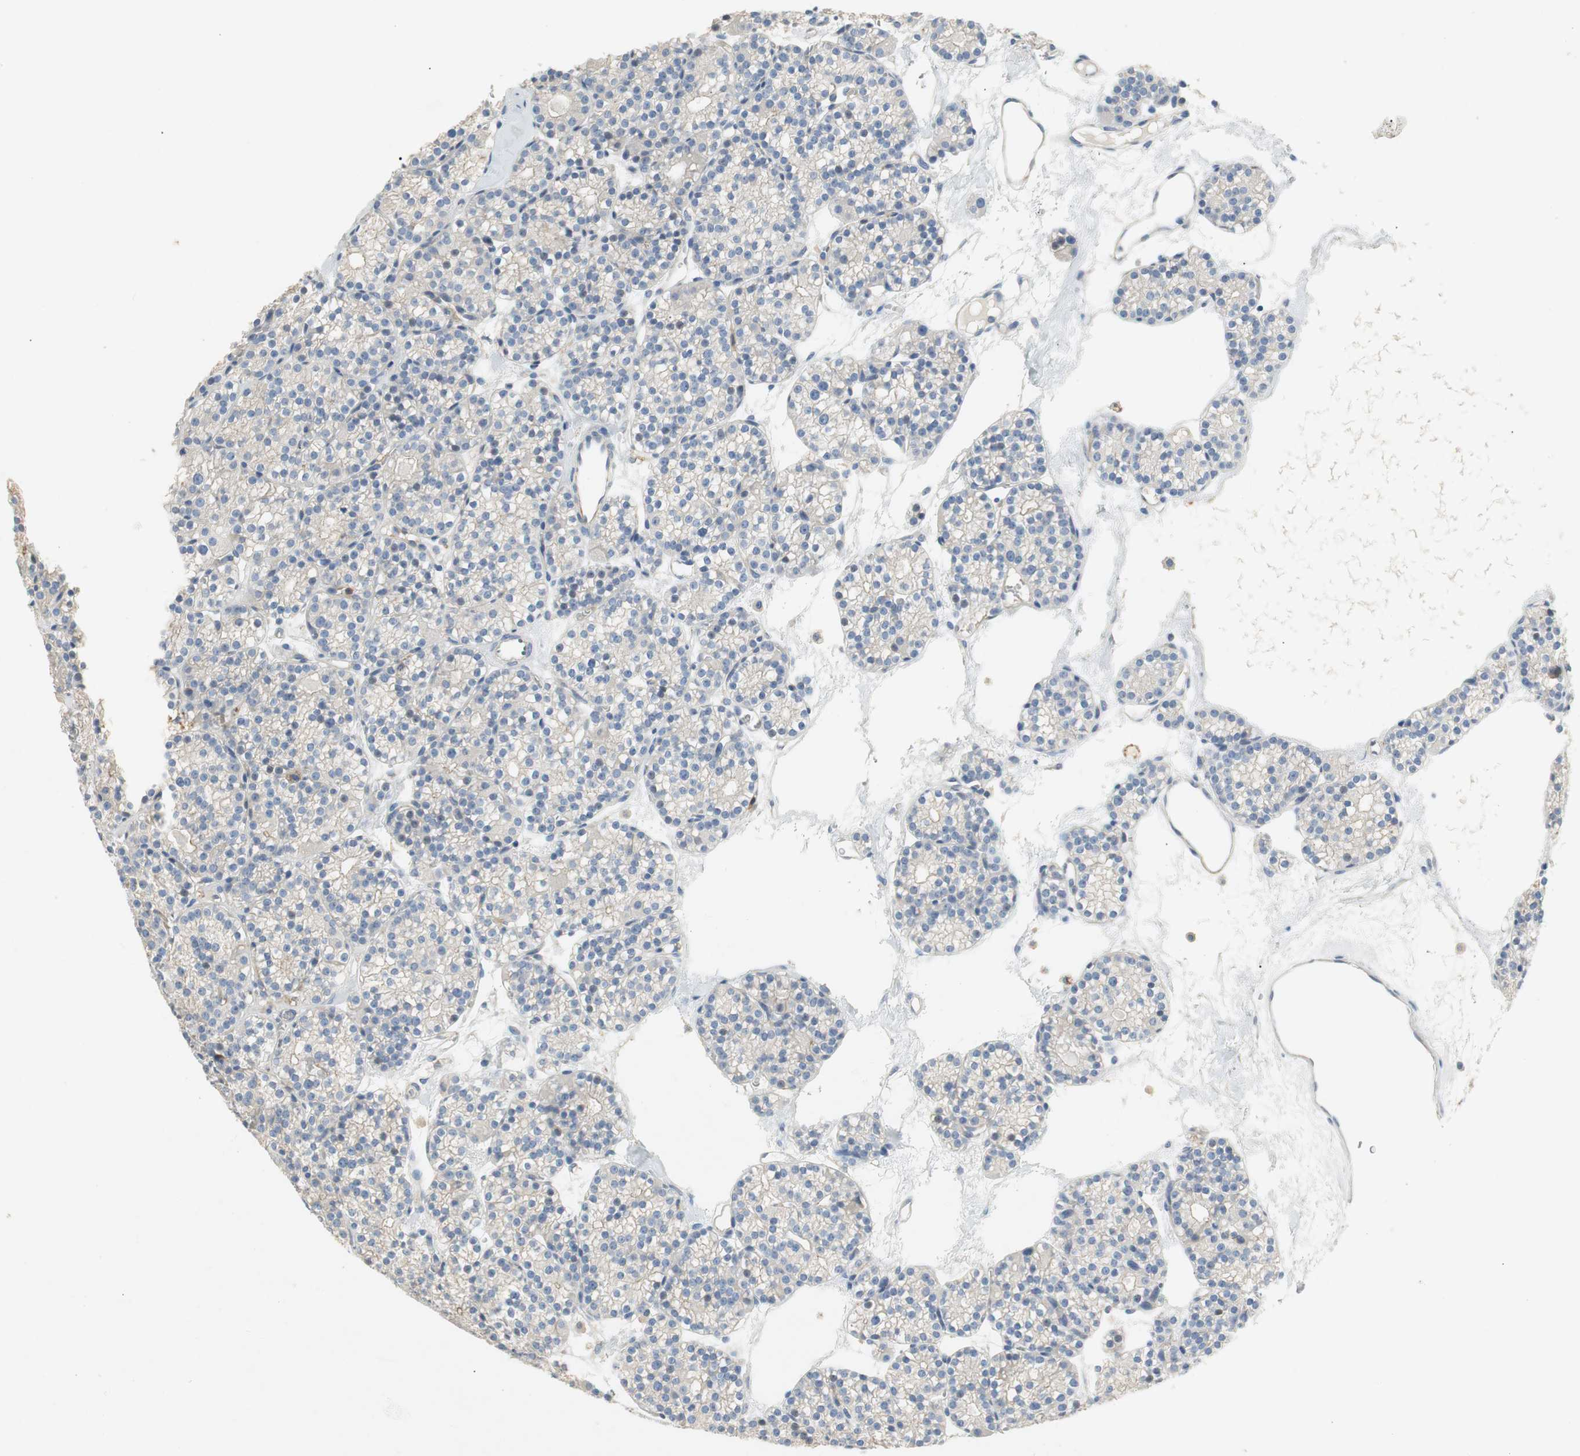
{"staining": {"intensity": "negative", "quantity": "none", "location": "none"}, "tissue": "parathyroid gland", "cell_type": "Glandular cells", "image_type": "normal", "snomed": [{"axis": "morphology", "description": "Normal tissue, NOS"}, {"axis": "topography", "description": "Parathyroid gland"}], "caption": "Immunohistochemical staining of normal parathyroid gland displays no significant expression in glandular cells. Nuclei are stained in blue.", "gene": "CCM2L", "patient": {"sex": "female", "age": 64}}